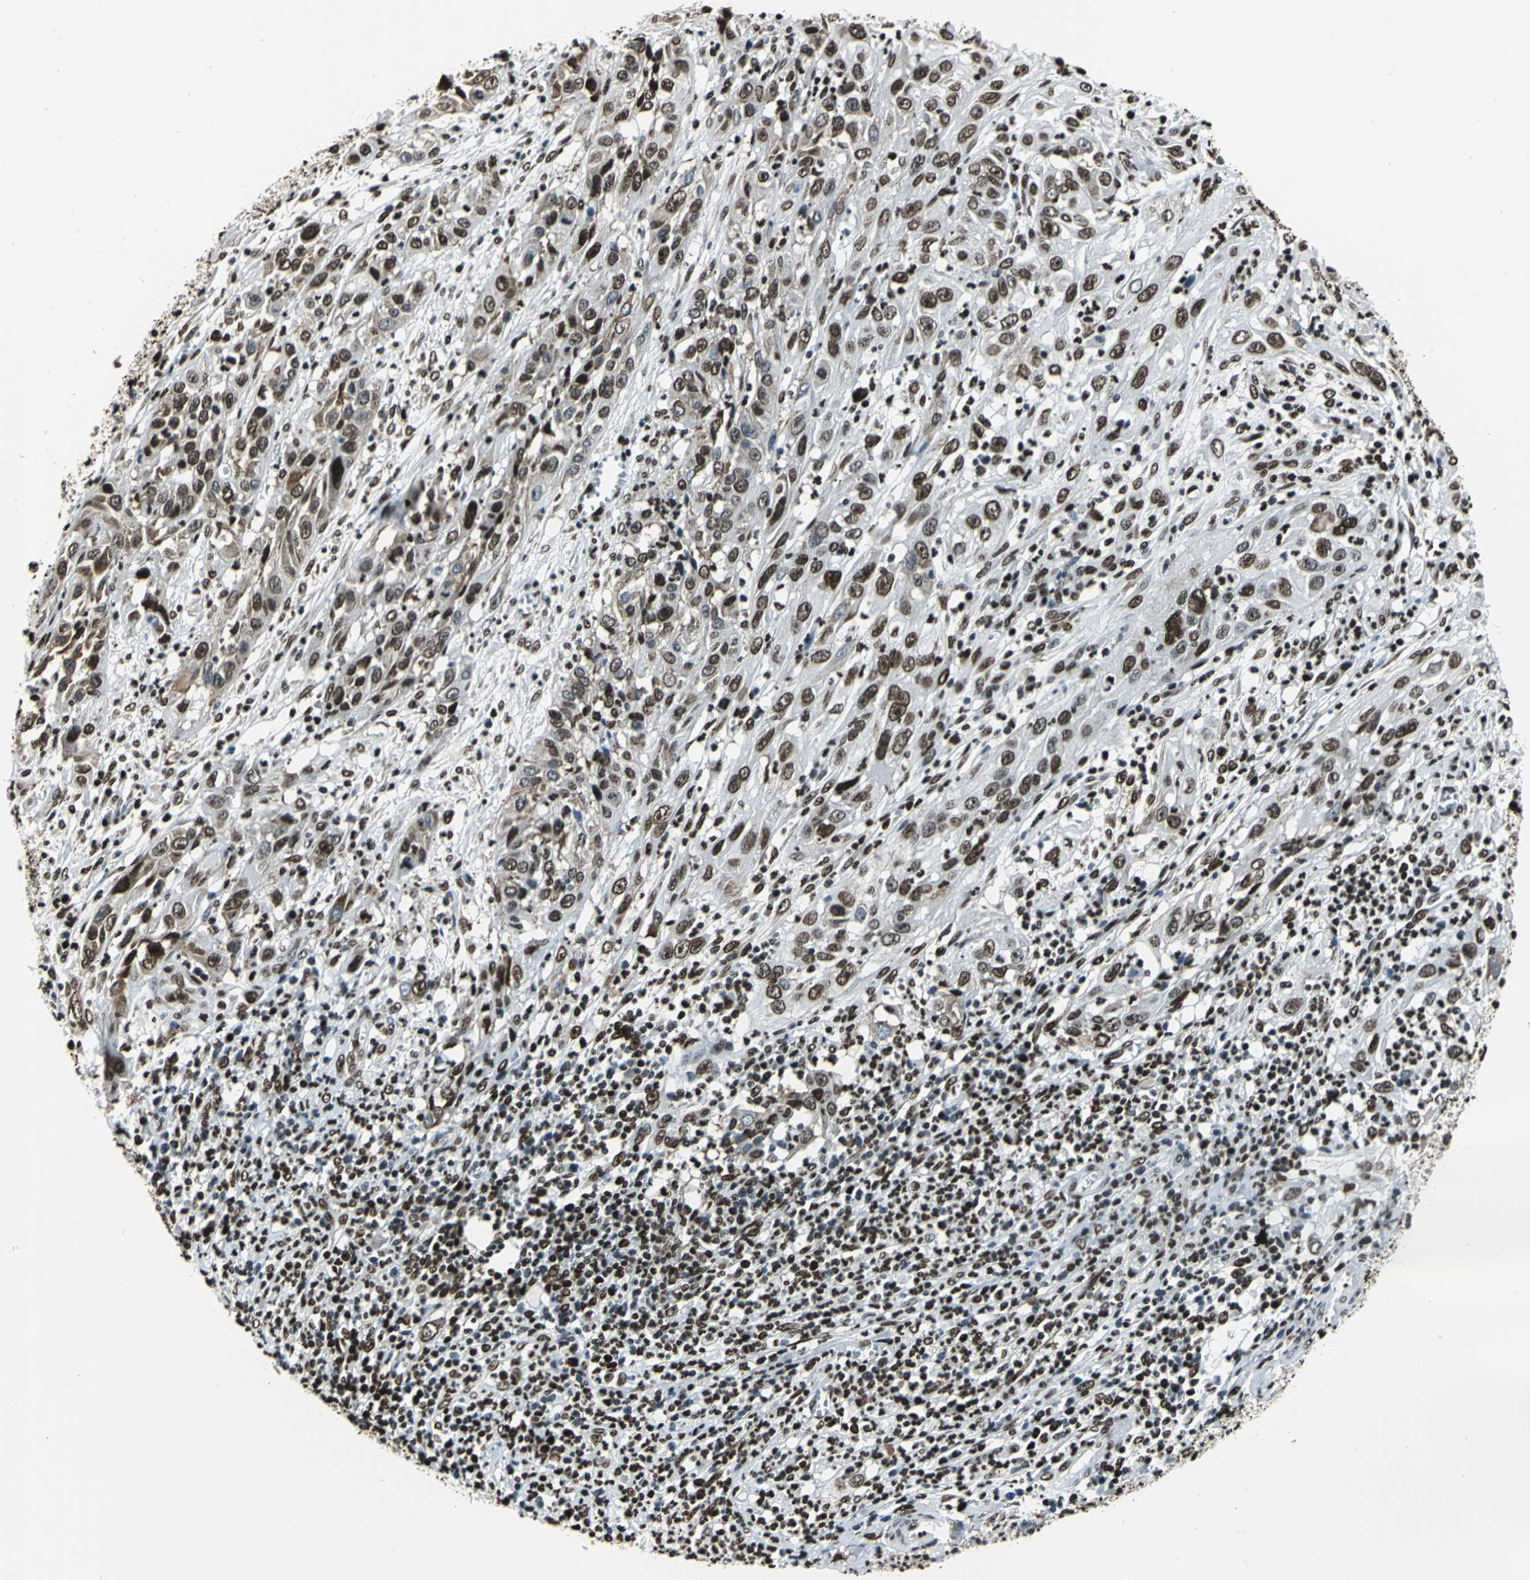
{"staining": {"intensity": "moderate", "quantity": ">75%", "location": "nuclear"}, "tissue": "cervical cancer", "cell_type": "Tumor cells", "image_type": "cancer", "snomed": [{"axis": "morphology", "description": "Squamous cell carcinoma, NOS"}, {"axis": "topography", "description": "Cervix"}], "caption": "Tumor cells reveal moderate nuclear staining in approximately >75% of cells in squamous cell carcinoma (cervical). The protein of interest is stained brown, and the nuclei are stained in blue (DAB (3,3'-diaminobenzidine) IHC with brightfield microscopy, high magnification).", "gene": "APEX1", "patient": {"sex": "female", "age": 32}}